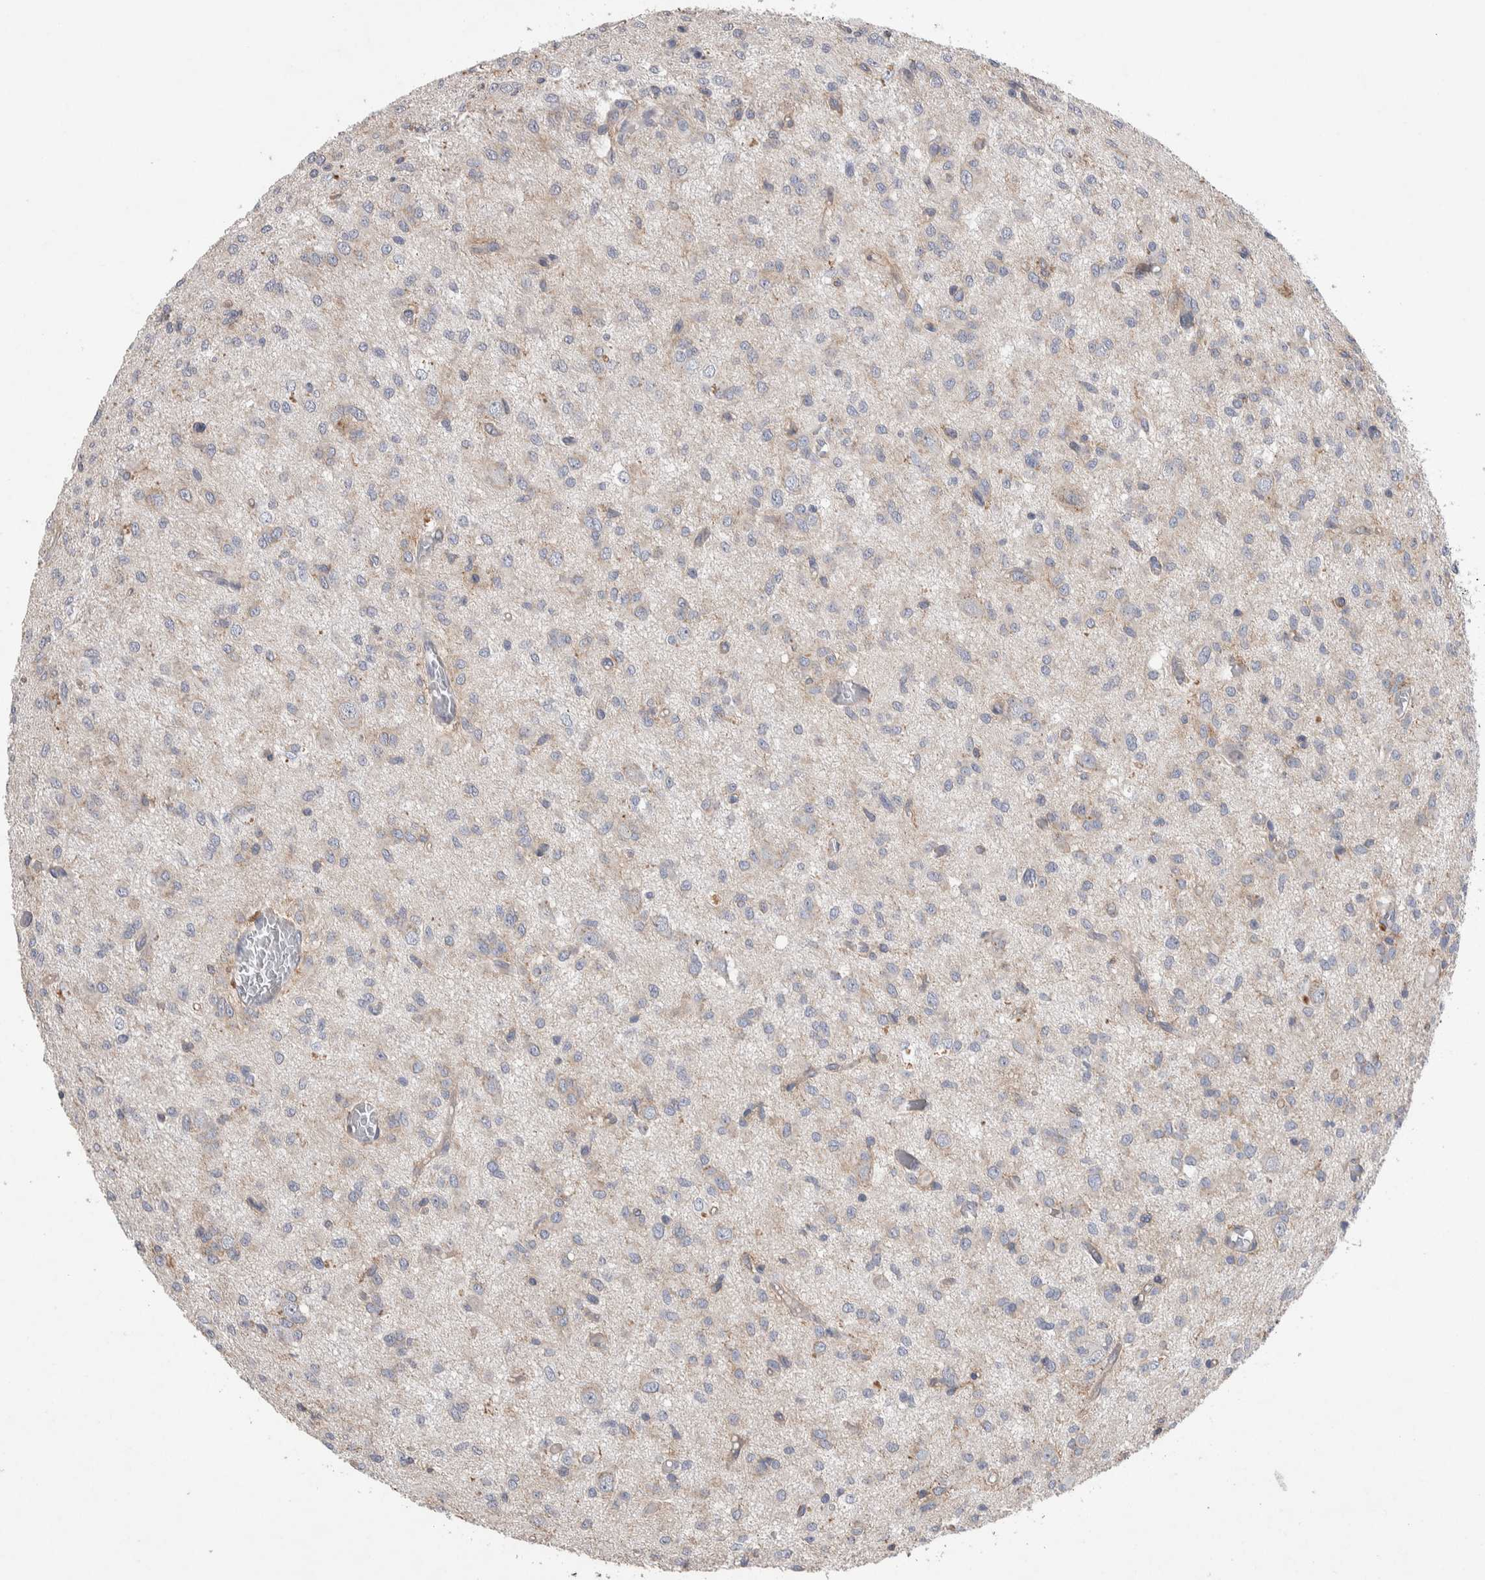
{"staining": {"intensity": "negative", "quantity": "none", "location": "none"}, "tissue": "glioma", "cell_type": "Tumor cells", "image_type": "cancer", "snomed": [{"axis": "morphology", "description": "Glioma, malignant, High grade"}, {"axis": "topography", "description": "Brain"}], "caption": "High power microscopy photomicrograph of an IHC histopathology image of malignant glioma (high-grade), revealing no significant positivity in tumor cells.", "gene": "GCNA", "patient": {"sex": "female", "age": 59}}